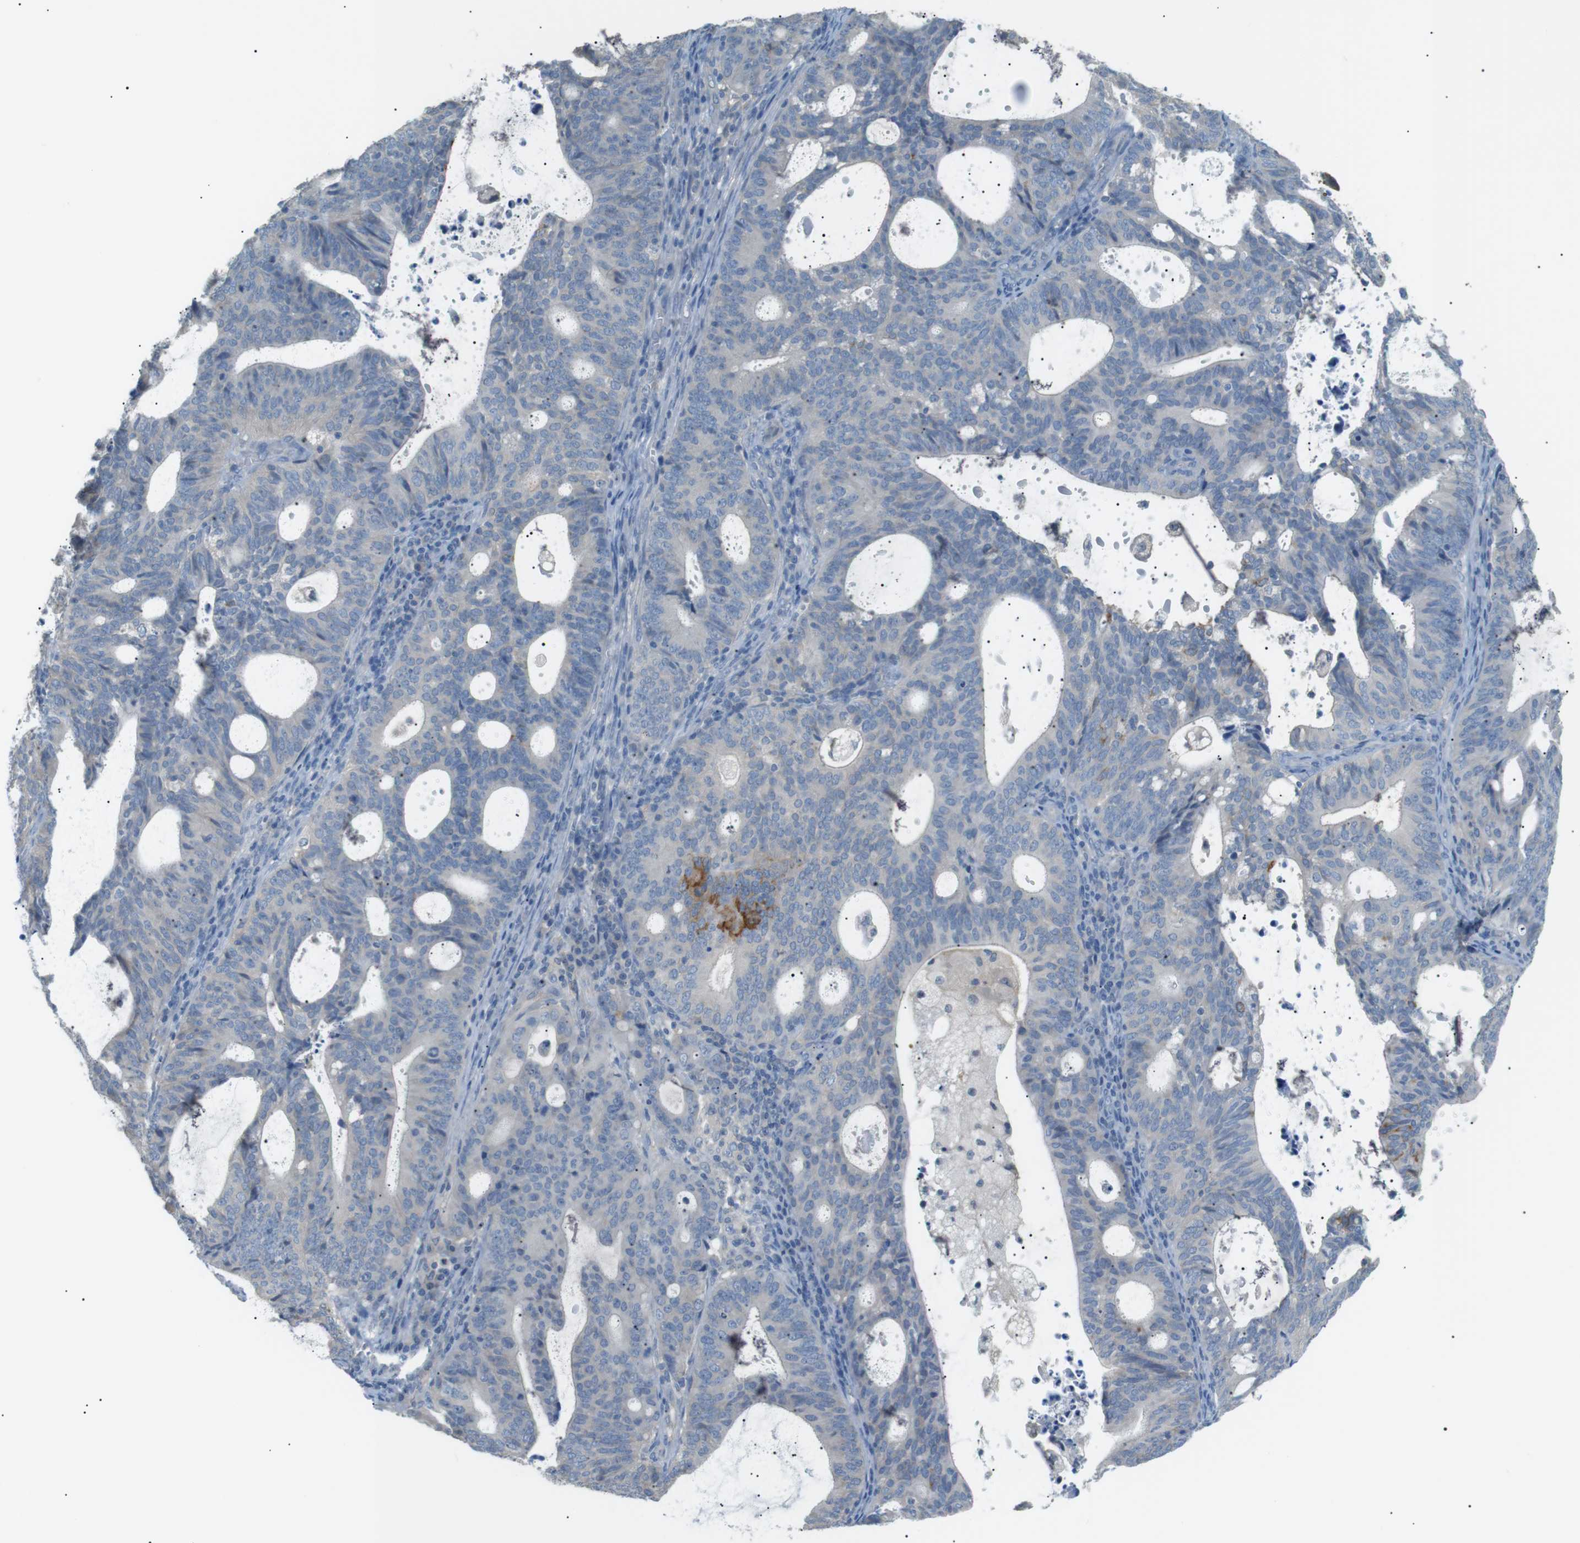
{"staining": {"intensity": "negative", "quantity": "none", "location": "none"}, "tissue": "endometrial cancer", "cell_type": "Tumor cells", "image_type": "cancer", "snomed": [{"axis": "morphology", "description": "Adenocarcinoma, NOS"}, {"axis": "topography", "description": "Uterus"}], "caption": "The image displays no staining of tumor cells in adenocarcinoma (endometrial).", "gene": "CDH26", "patient": {"sex": "female", "age": 83}}